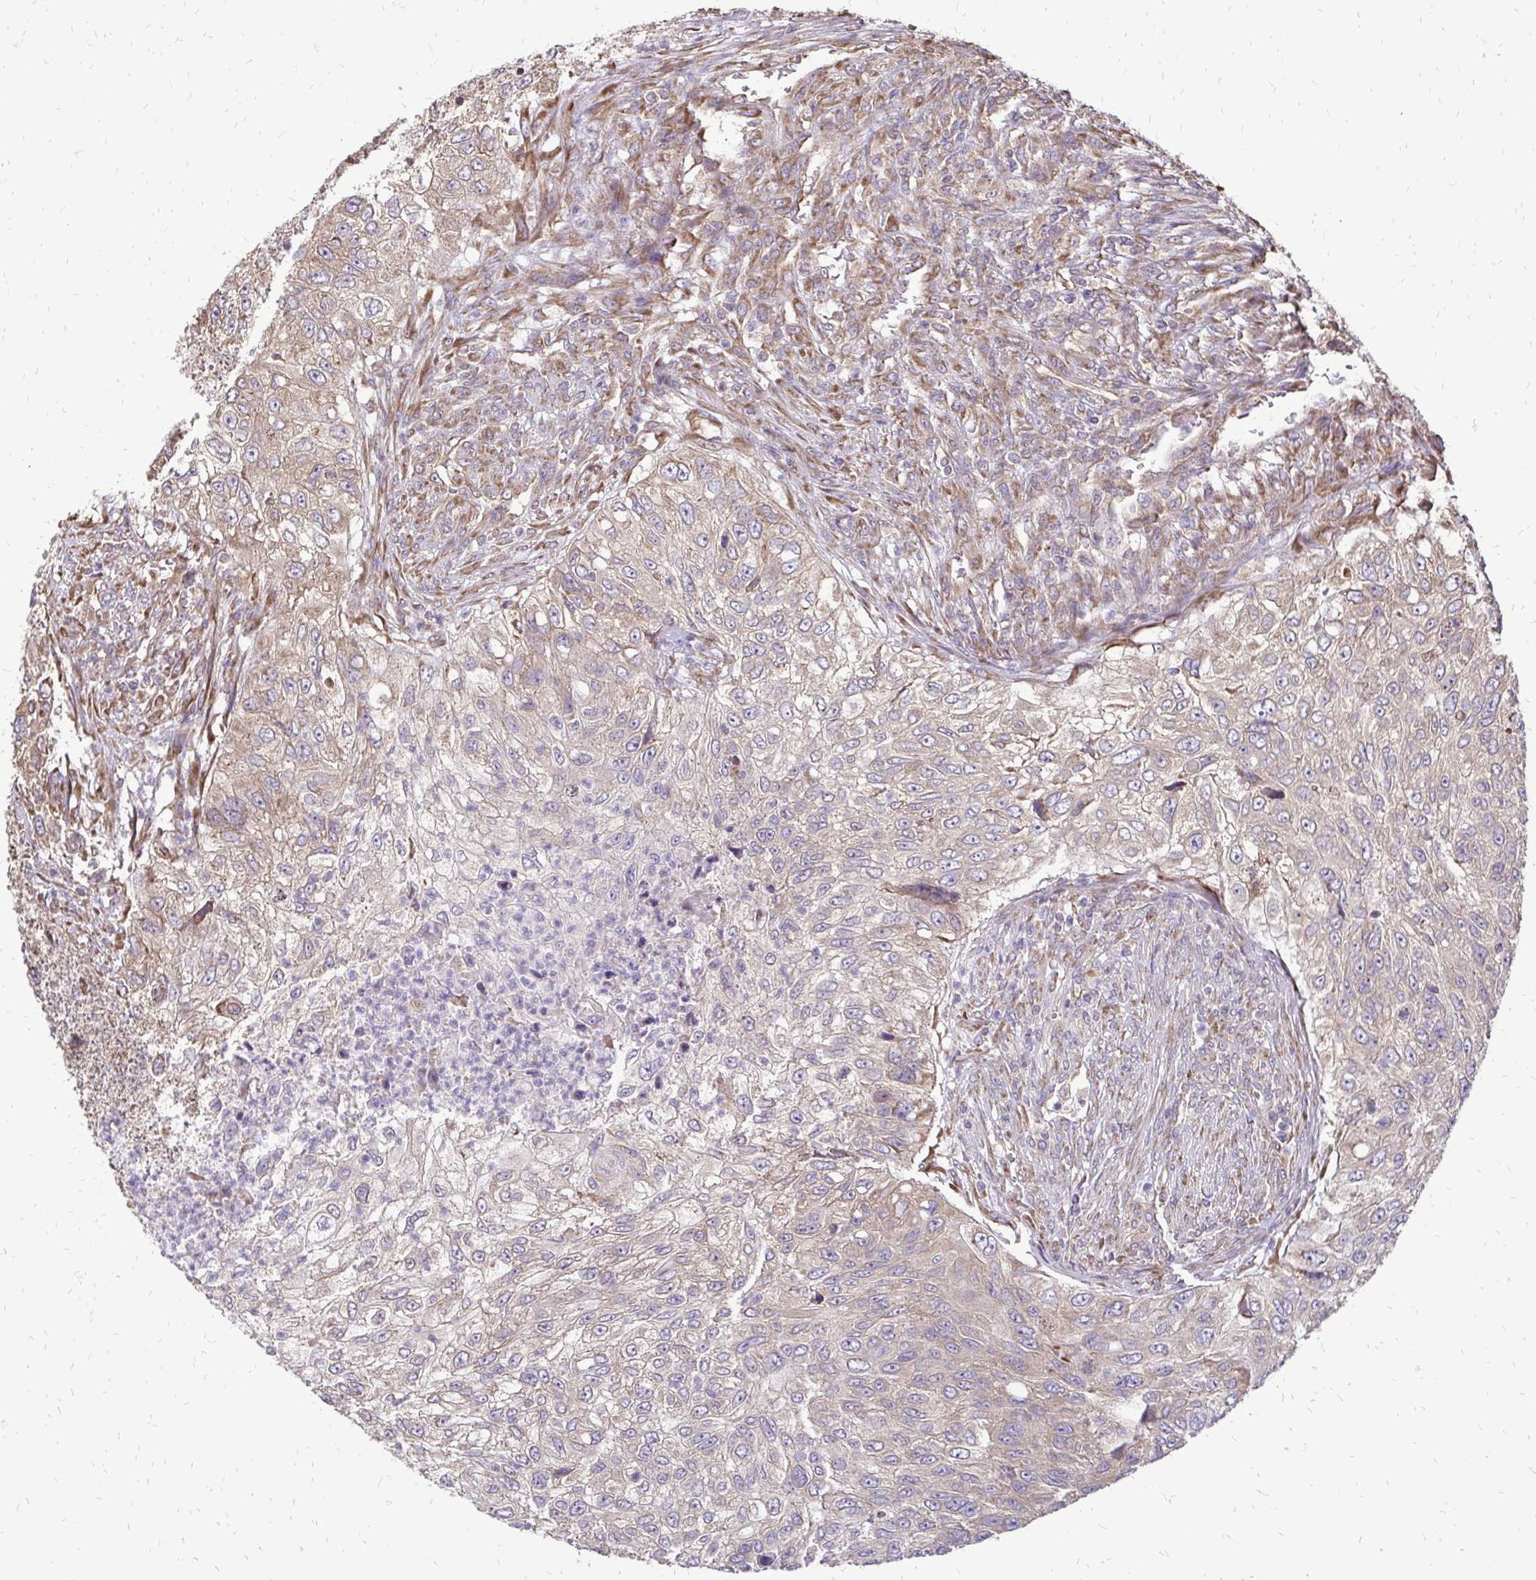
{"staining": {"intensity": "weak", "quantity": ">75%", "location": "cytoplasmic/membranous"}, "tissue": "urothelial cancer", "cell_type": "Tumor cells", "image_type": "cancer", "snomed": [{"axis": "morphology", "description": "Urothelial carcinoma, High grade"}, {"axis": "topography", "description": "Urinary bladder"}], "caption": "Immunohistochemical staining of human urothelial cancer reveals weak cytoplasmic/membranous protein staining in about >75% of tumor cells. (DAB (3,3'-diaminobenzidine) = brown stain, brightfield microscopy at high magnification).", "gene": "RPS3", "patient": {"sex": "female", "age": 60}}